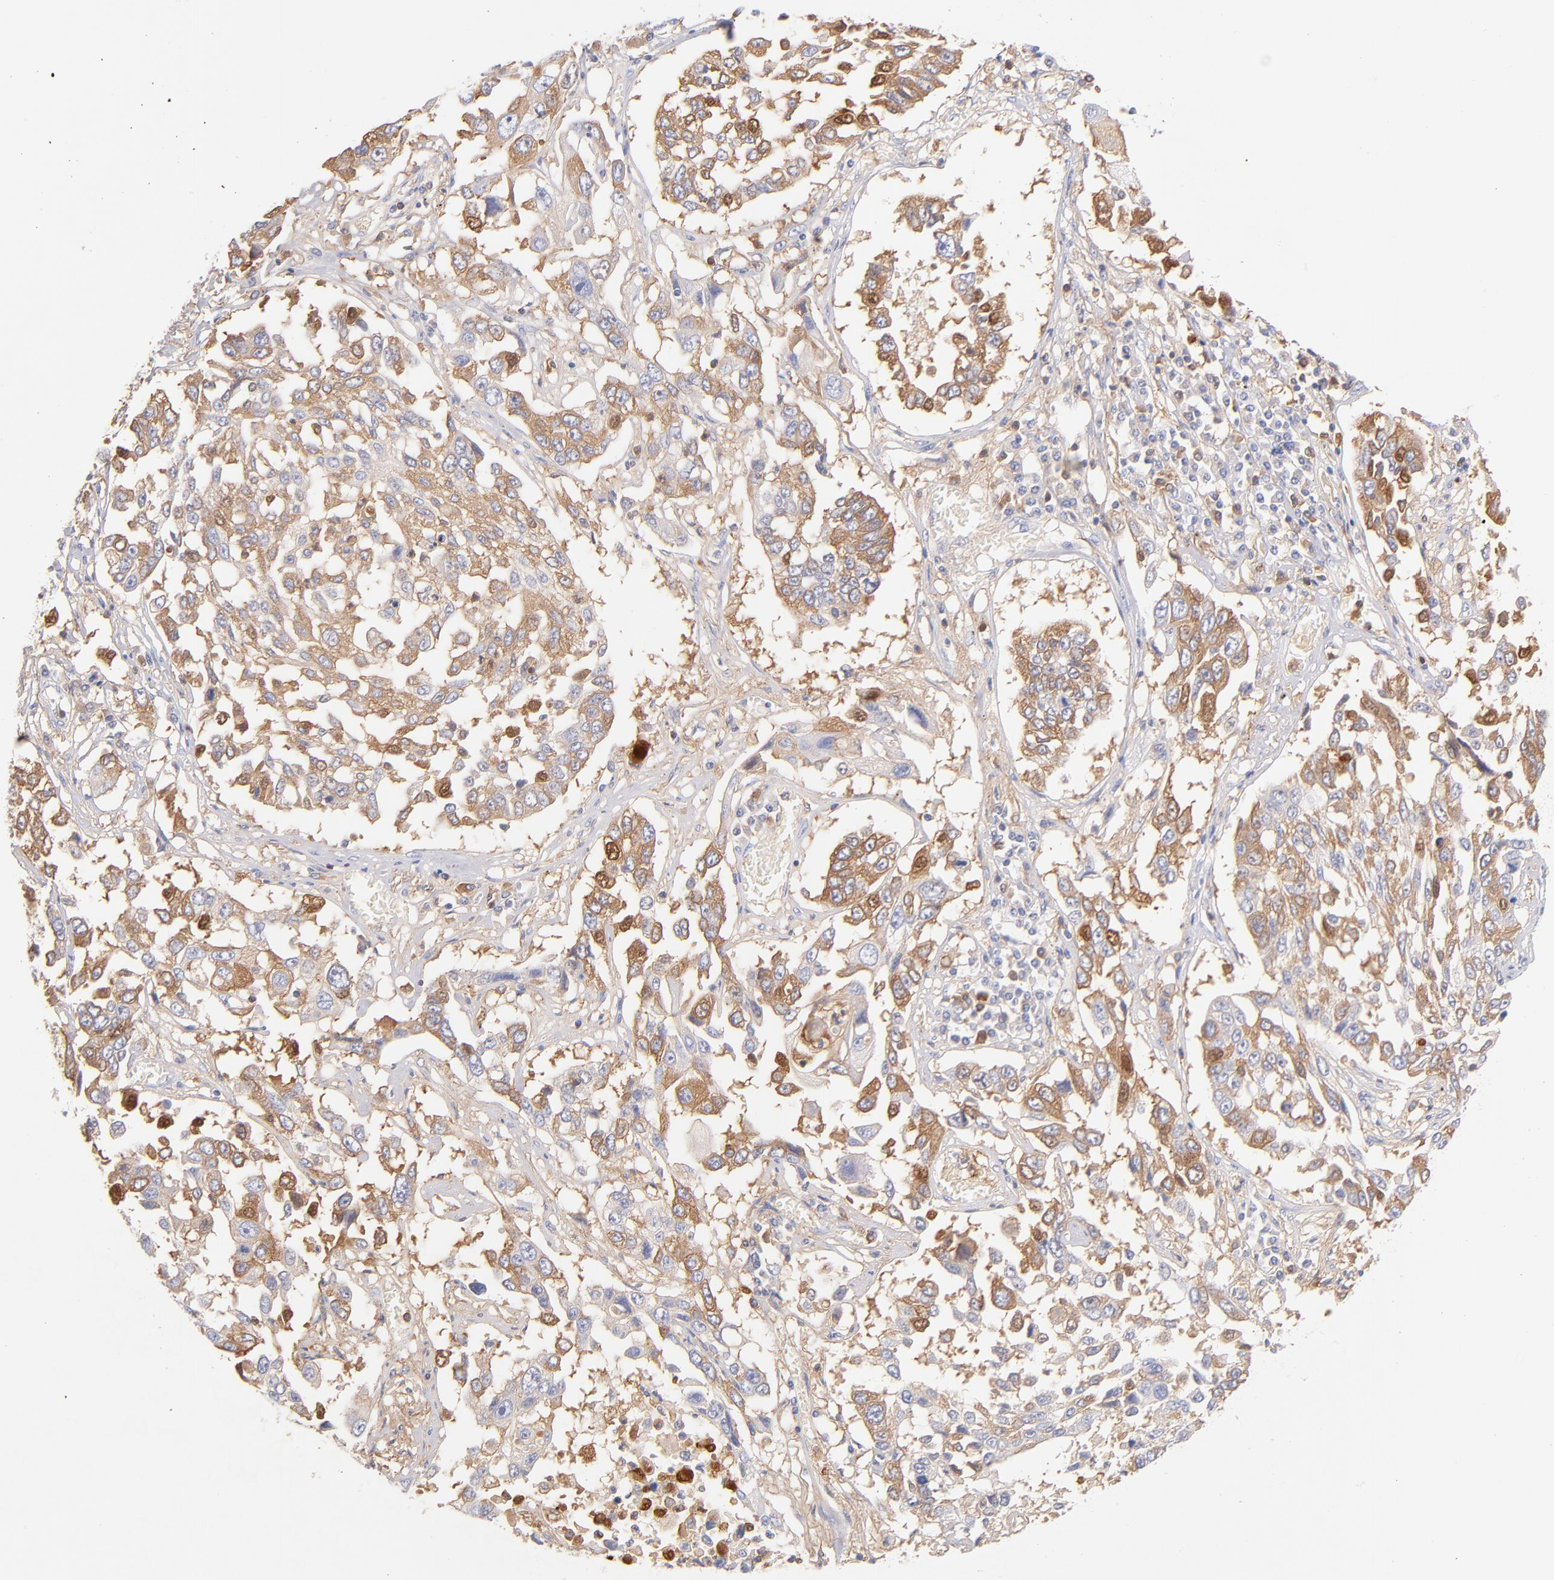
{"staining": {"intensity": "moderate", "quantity": ">75%", "location": "cytoplasmic/membranous"}, "tissue": "lung cancer", "cell_type": "Tumor cells", "image_type": "cancer", "snomed": [{"axis": "morphology", "description": "Squamous cell carcinoma, NOS"}, {"axis": "topography", "description": "Lung"}], "caption": "IHC of human lung cancer demonstrates medium levels of moderate cytoplasmic/membranous positivity in about >75% of tumor cells.", "gene": "HP", "patient": {"sex": "male", "age": 71}}